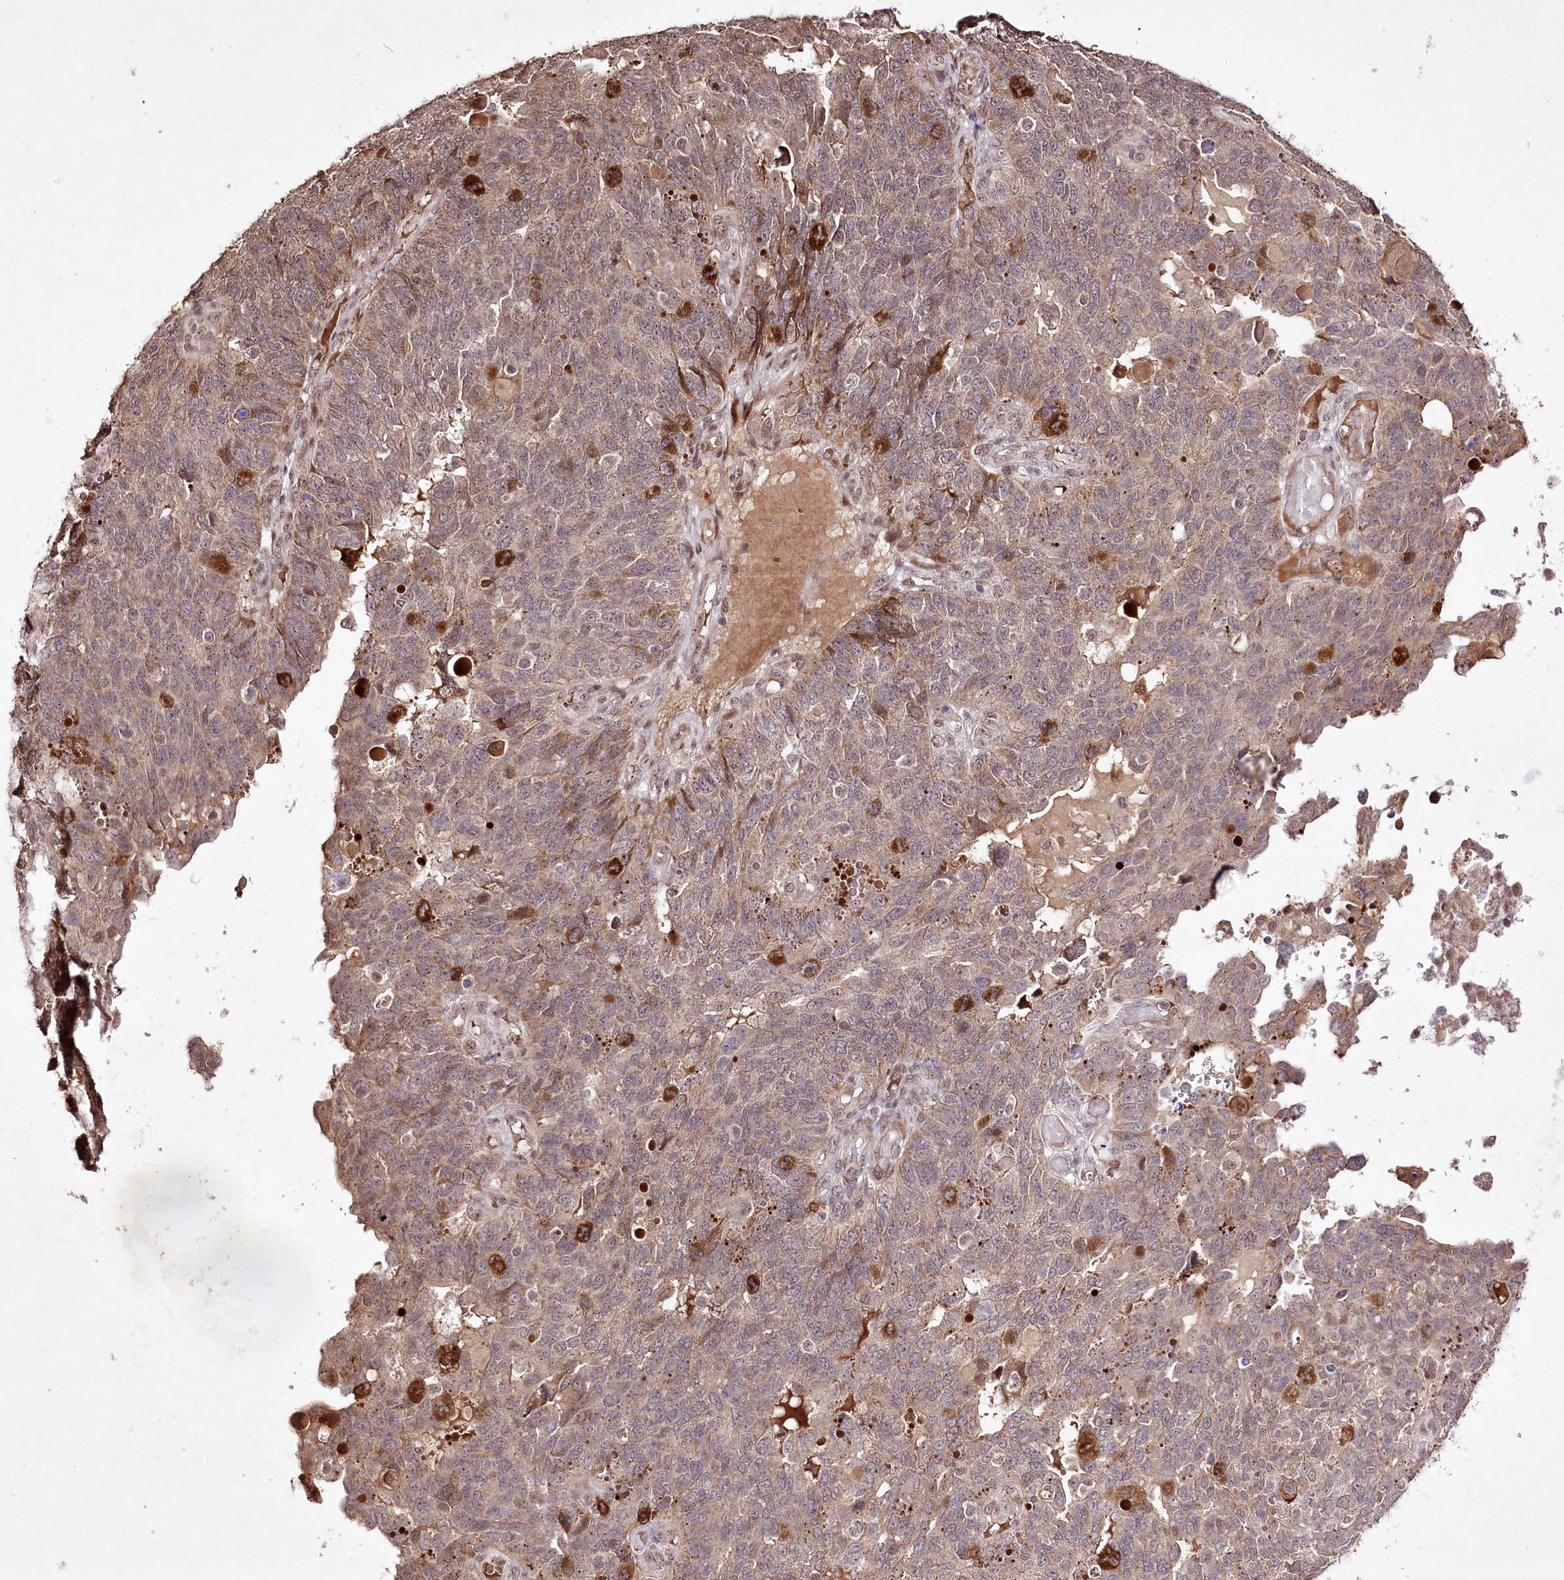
{"staining": {"intensity": "moderate", "quantity": ">75%", "location": "cytoplasmic/membranous"}, "tissue": "endometrial cancer", "cell_type": "Tumor cells", "image_type": "cancer", "snomed": [{"axis": "morphology", "description": "Adenocarcinoma, NOS"}, {"axis": "topography", "description": "Endometrium"}], "caption": "A photomicrograph of human endometrial adenocarcinoma stained for a protein shows moderate cytoplasmic/membranous brown staining in tumor cells.", "gene": "DMP1", "patient": {"sex": "female", "age": 66}}